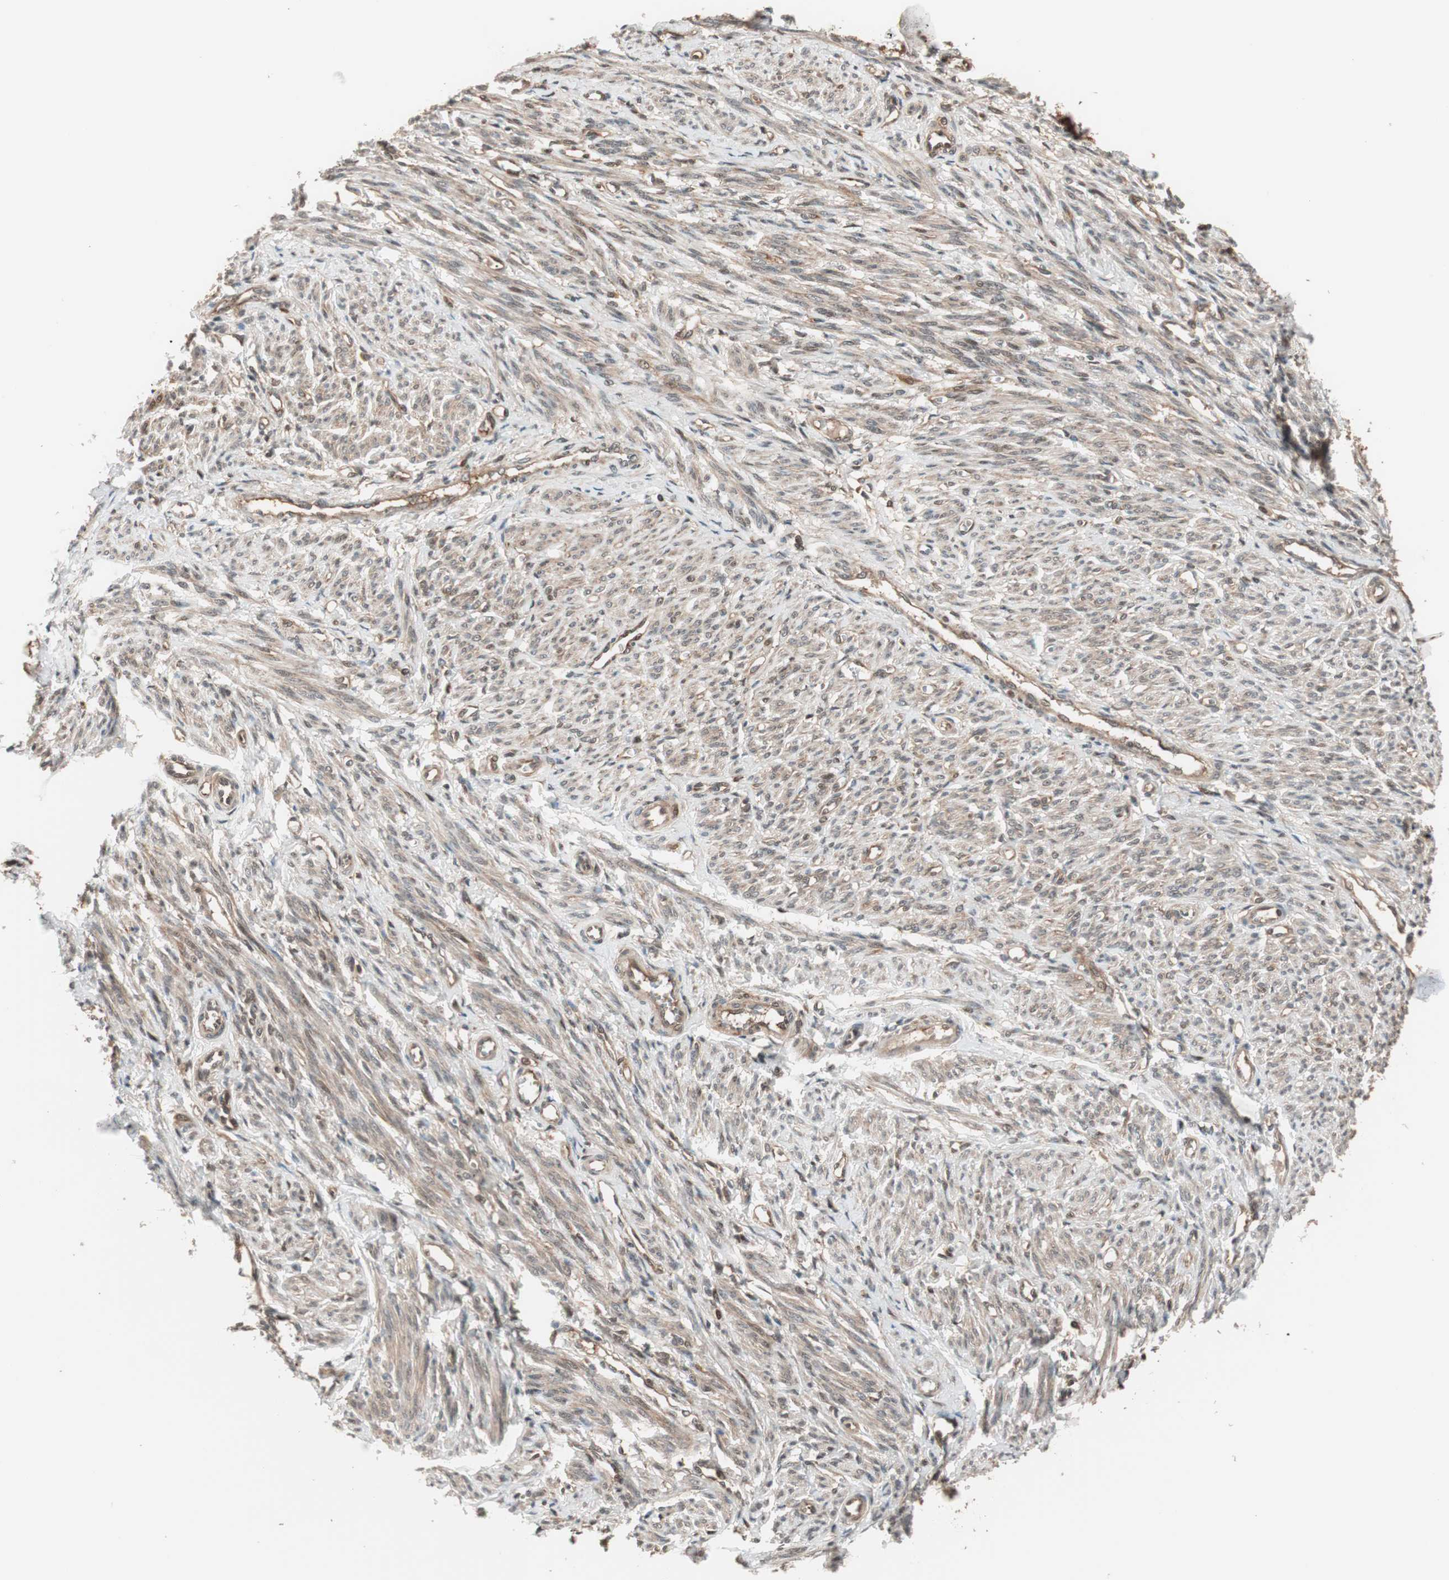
{"staining": {"intensity": "weak", "quantity": ">75%", "location": "cytoplasmic/membranous"}, "tissue": "smooth muscle", "cell_type": "Smooth muscle cells", "image_type": "normal", "snomed": [{"axis": "morphology", "description": "Normal tissue, NOS"}, {"axis": "topography", "description": "Smooth muscle"}], "caption": "High-power microscopy captured an IHC micrograph of normal smooth muscle, revealing weak cytoplasmic/membranous expression in about >75% of smooth muscle cells.", "gene": "PRKG2", "patient": {"sex": "female", "age": 65}}